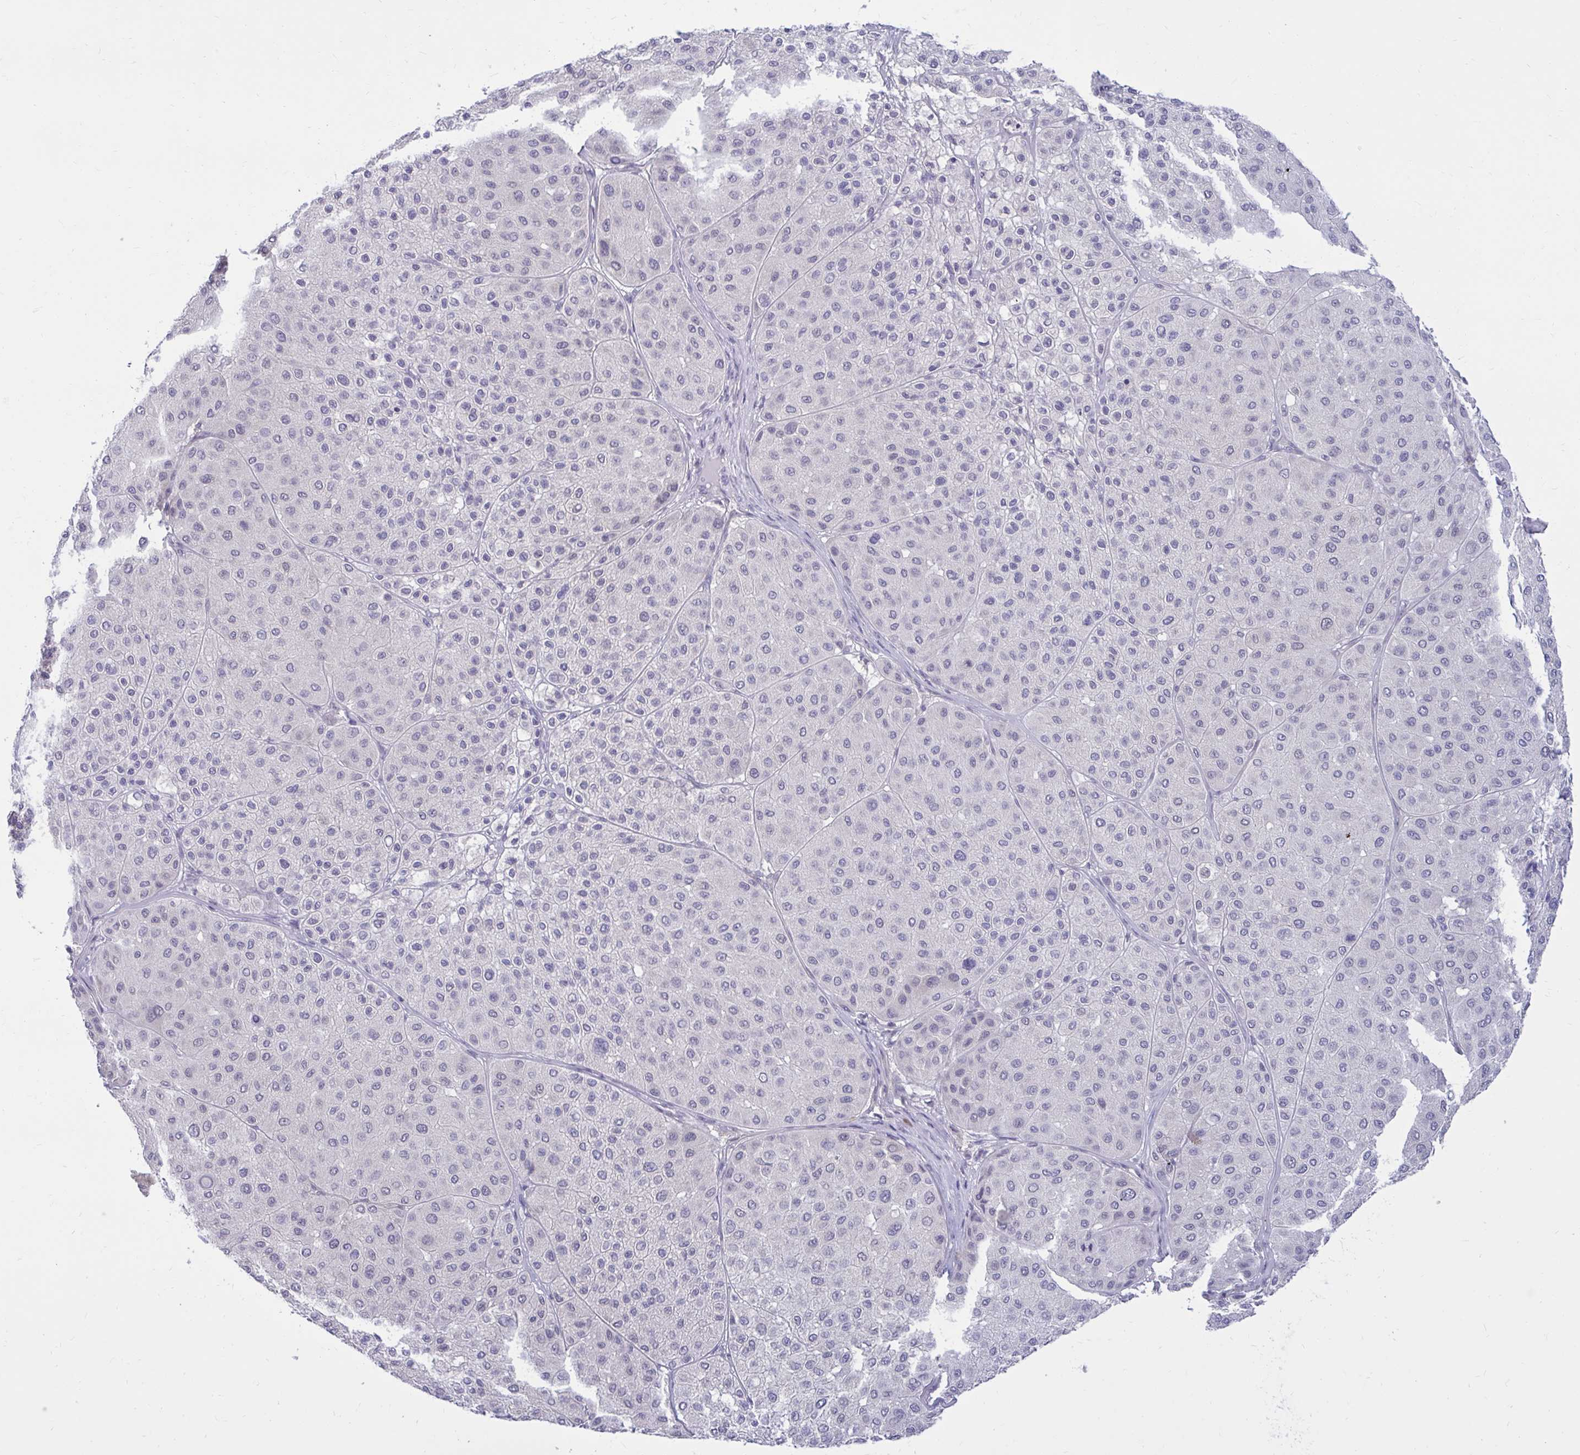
{"staining": {"intensity": "negative", "quantity": "none", "location": "none"}, "tissue": "melanoma", "cell_type": "Tumor cells", "image_type": "cancer", "snomed": [{"axis": "morphology", "description": "Malignant melanoma, Metastatic site"}, {"axis": "topography", "description": "Smooth muscle"}], "caption": "Protein analysis of malignant melanoma (metastatic site) exhibits no significant staining in tumor cells.", "gene": "ARPP19", "patient": {"sex": "male", "age": 41}}